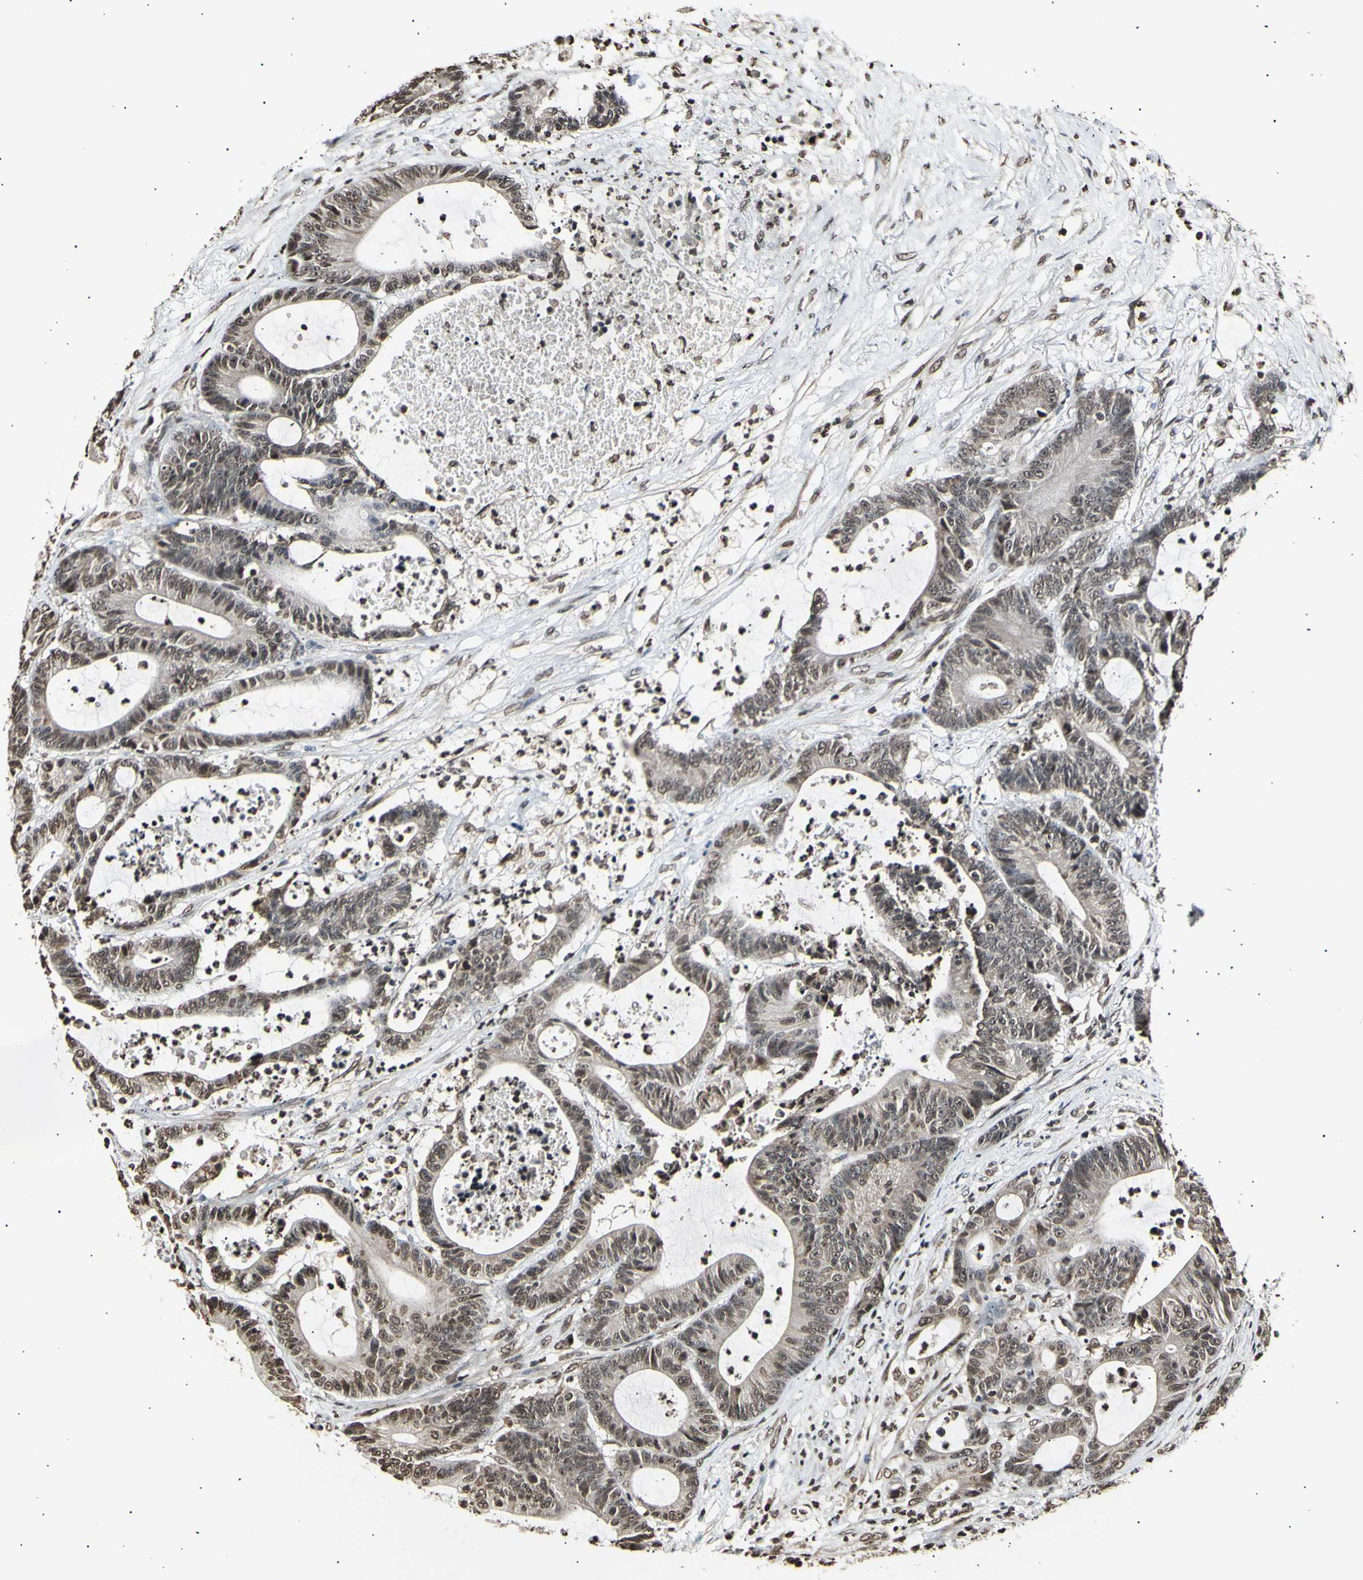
{"staining": {"intensity": "moderate", "quantity": ">75%", "location": "cytoplasmic/membranous,nuclear"}, "tissue": "colorectal cancer", "cell_type": "Tumor cells", "image_type": "cancer", "snomed": [{"axis": "morphology", "description": "Adenocarcinoma, NOS"}, {"axis": "topography", "description": "Colon"}], "caption": "Immunohistochemical staining of colorectal adenocarcinoma reveals medium levels of moderate cytoplasmic/membranous and nuclear protein positivity in approximately >75% of tumor cells. Nuclei are stained in blue.", "gene": "ANAPC7", "patient": {"sex": "female", "age": 84}}